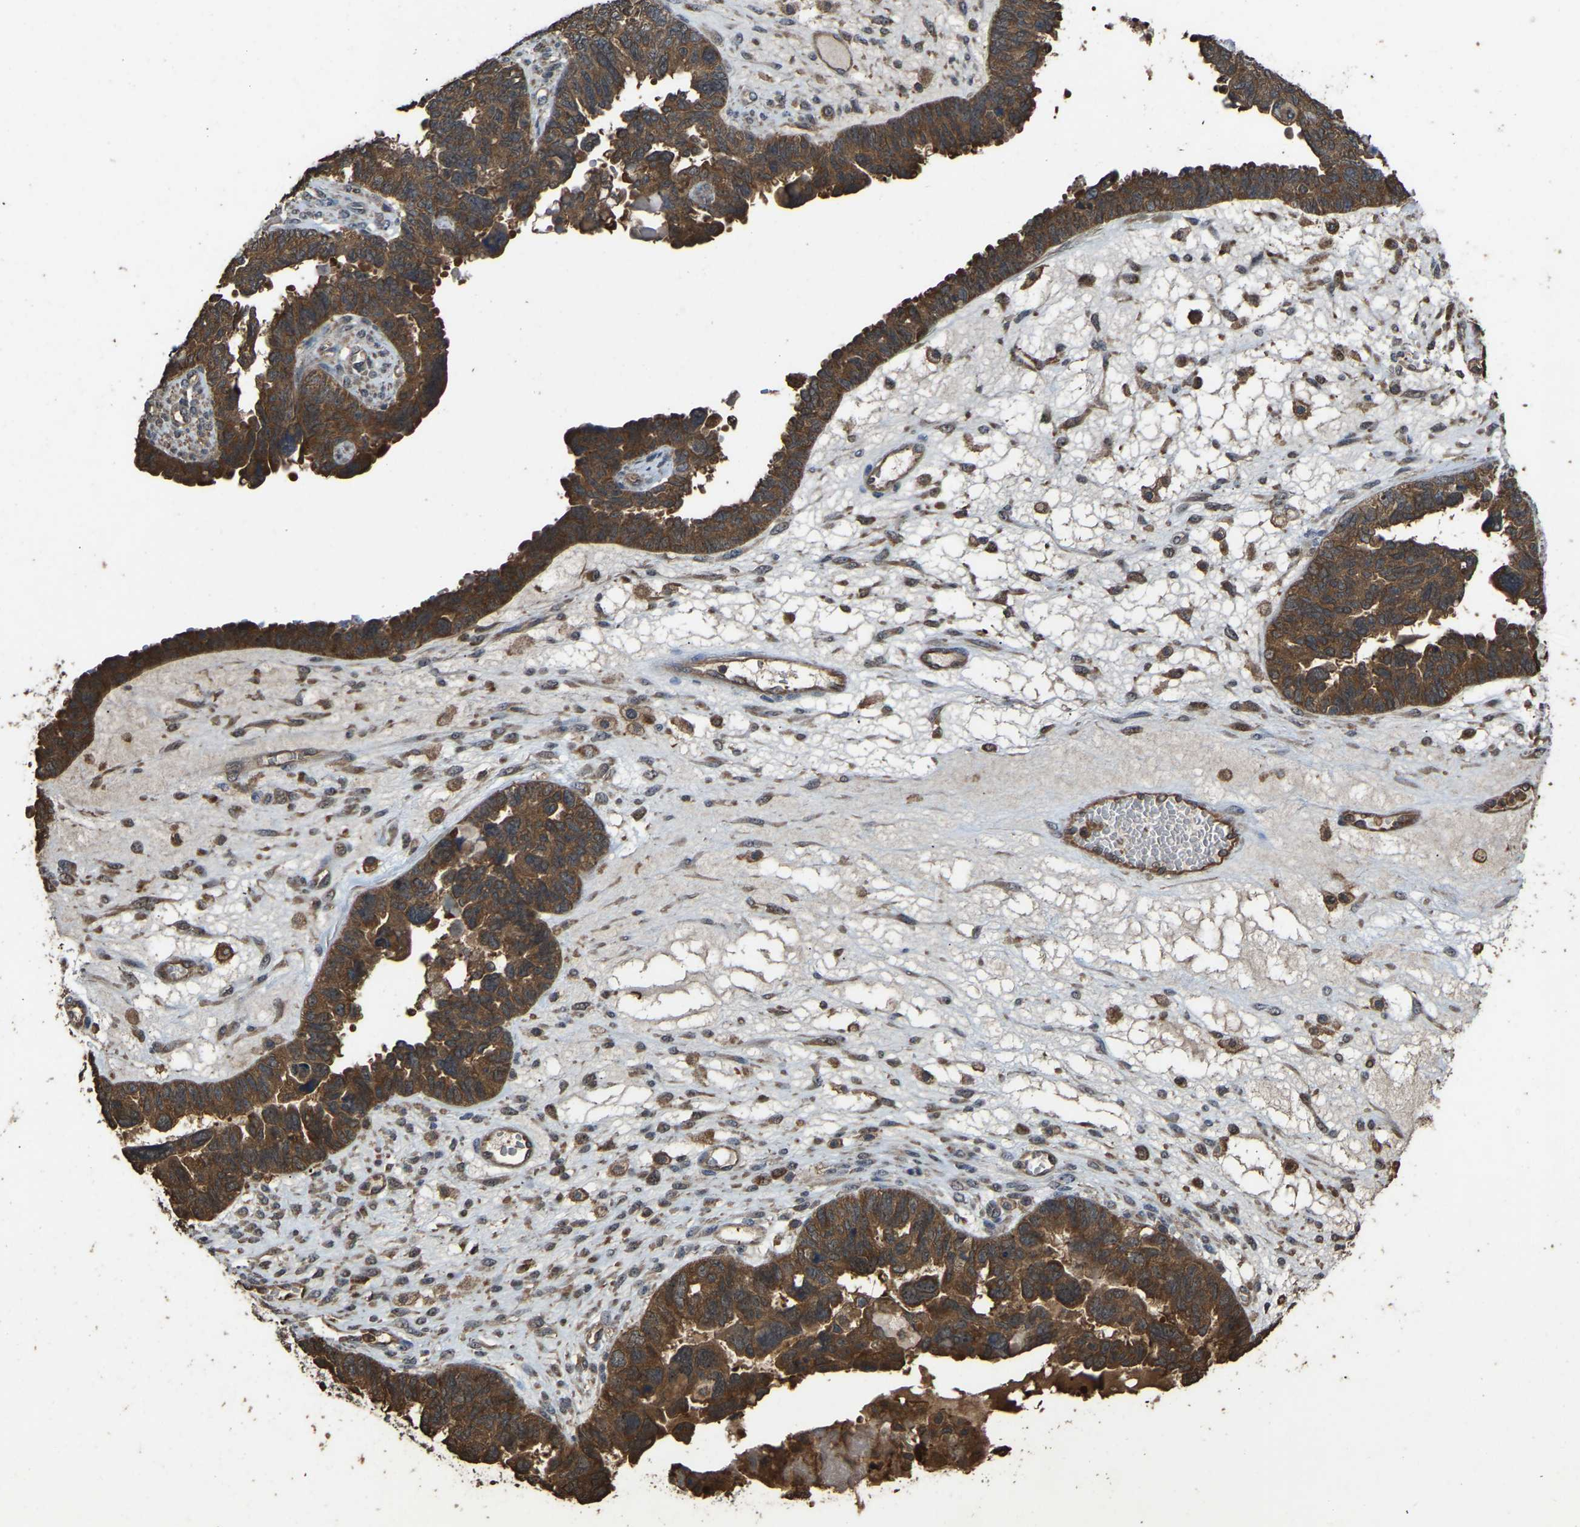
{"staining": {"intensity": "strong", "quantity": ">75%", "location": "cytoplasmic/membranous"}, "tissue": "ovarian cancer", "cell_type": "Tumor cells", "image_type": "cancer", "snomed": [{"axis": "morphology", "description": "Cystadenocarcinoma, serous, NOS"}, {"axis": "topography", "description": "Ovary"}], "caption": "This histopathology image shows ovarian cancer stained with IHC to label a protein in brown. The cytoplasmic/membranous of tumor cells show strong positivity for the protein. Nuclei are counter-stained blue.", "gene": "FHIT", "patient": {"sex": "female", "age": 79}}